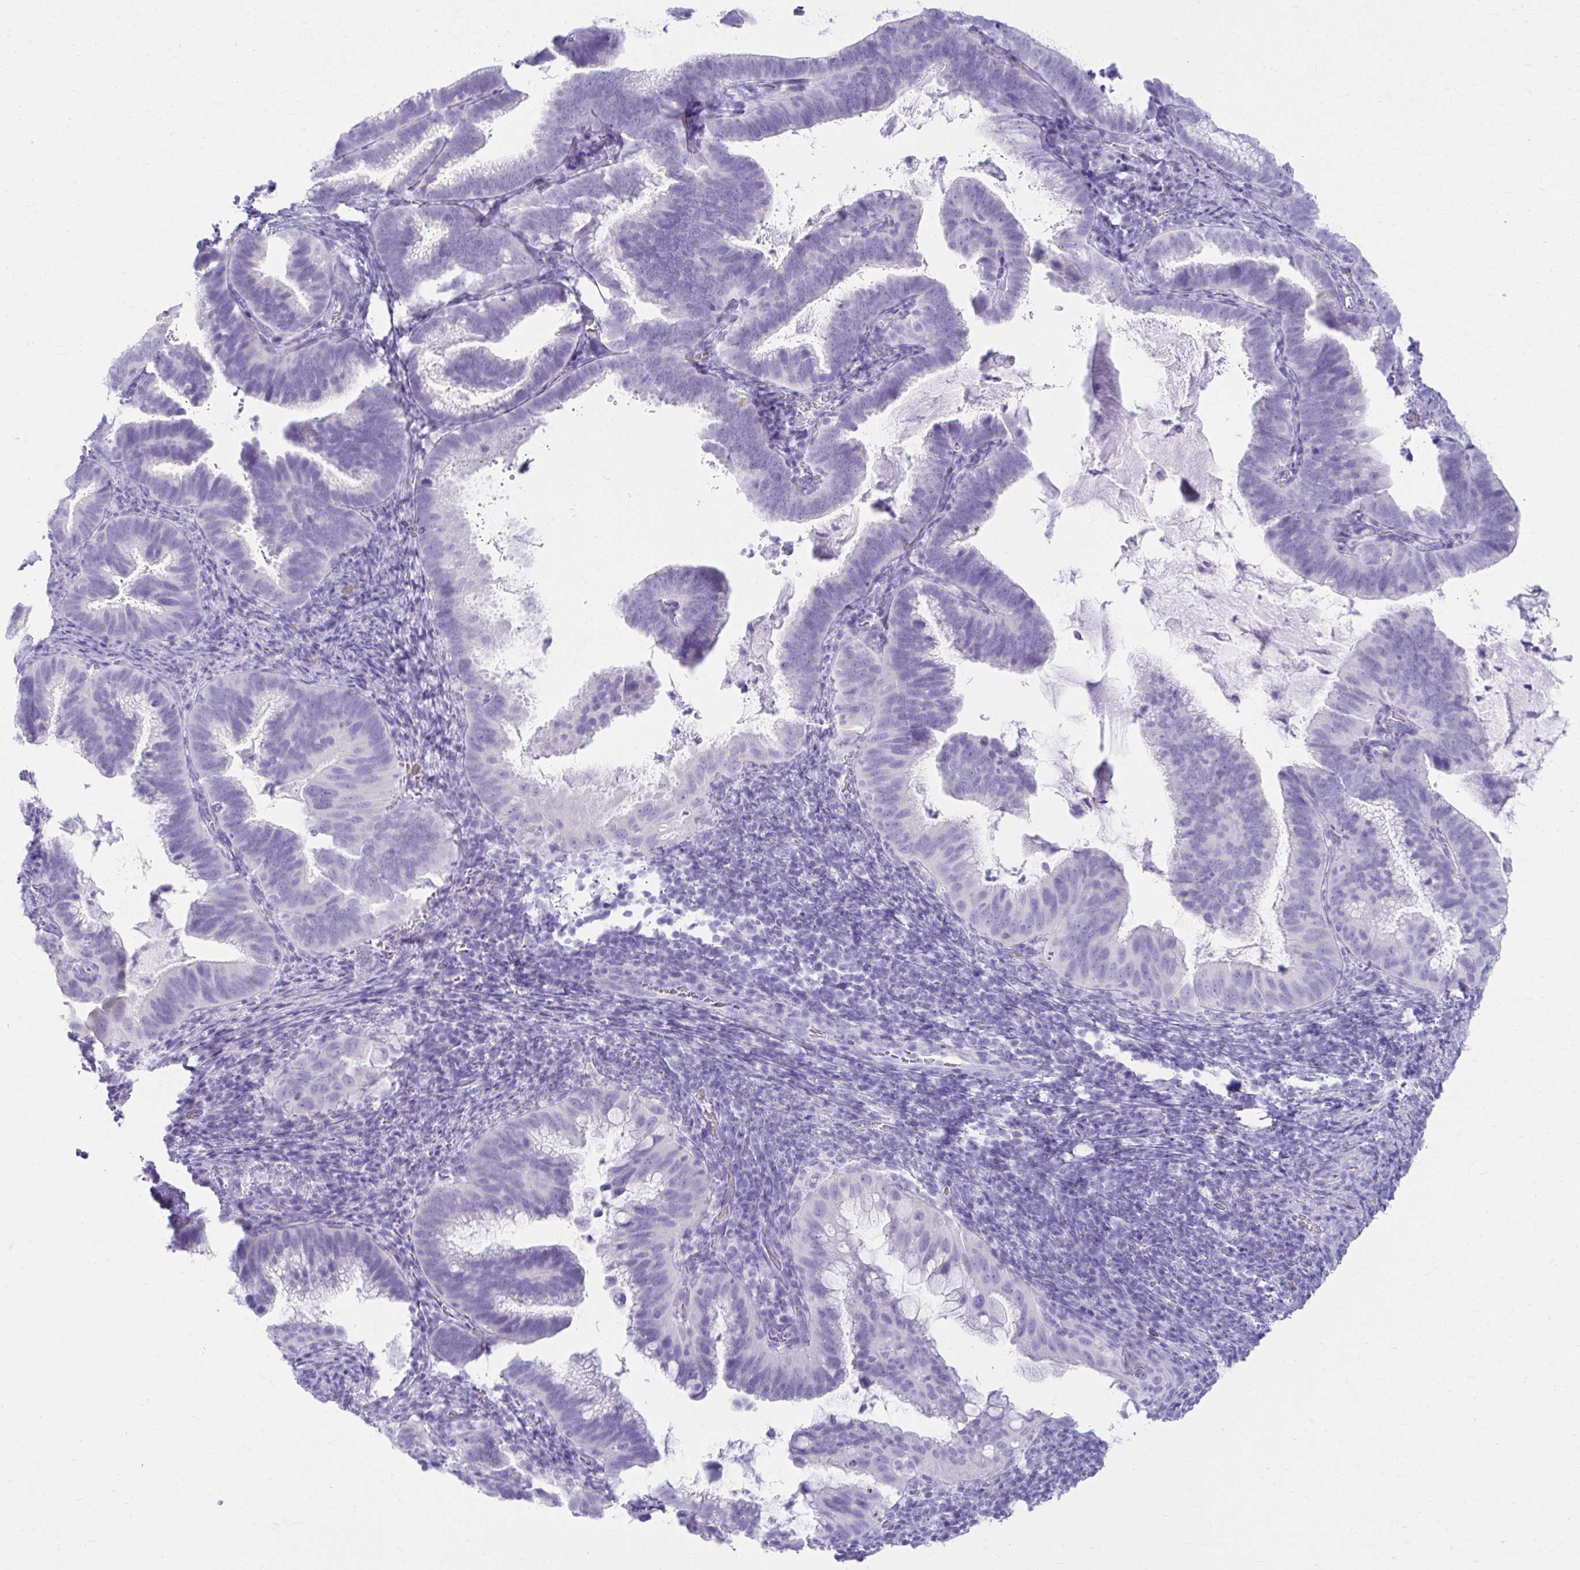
{"staining": {"intensity": "negative", "quantity": "none", "location": "none"}, "tissue": "cervical cancer", "cell_type": "Tumor cells", "image_type": "cancer", "snomed": [{"axis": "morphology", "description": "Adenocarcinoma, NOS"}, {"axis": "topography", "description": "Cervix"}], "caption": "Tumor cells are negative for brown protein staining in cervical cancer (adenocarcinoma). (DAB immunohistochemistry with hematoxylin counter stain).", "gene": "ATP4B", "patient": {"sex": "female", "age": 61}}